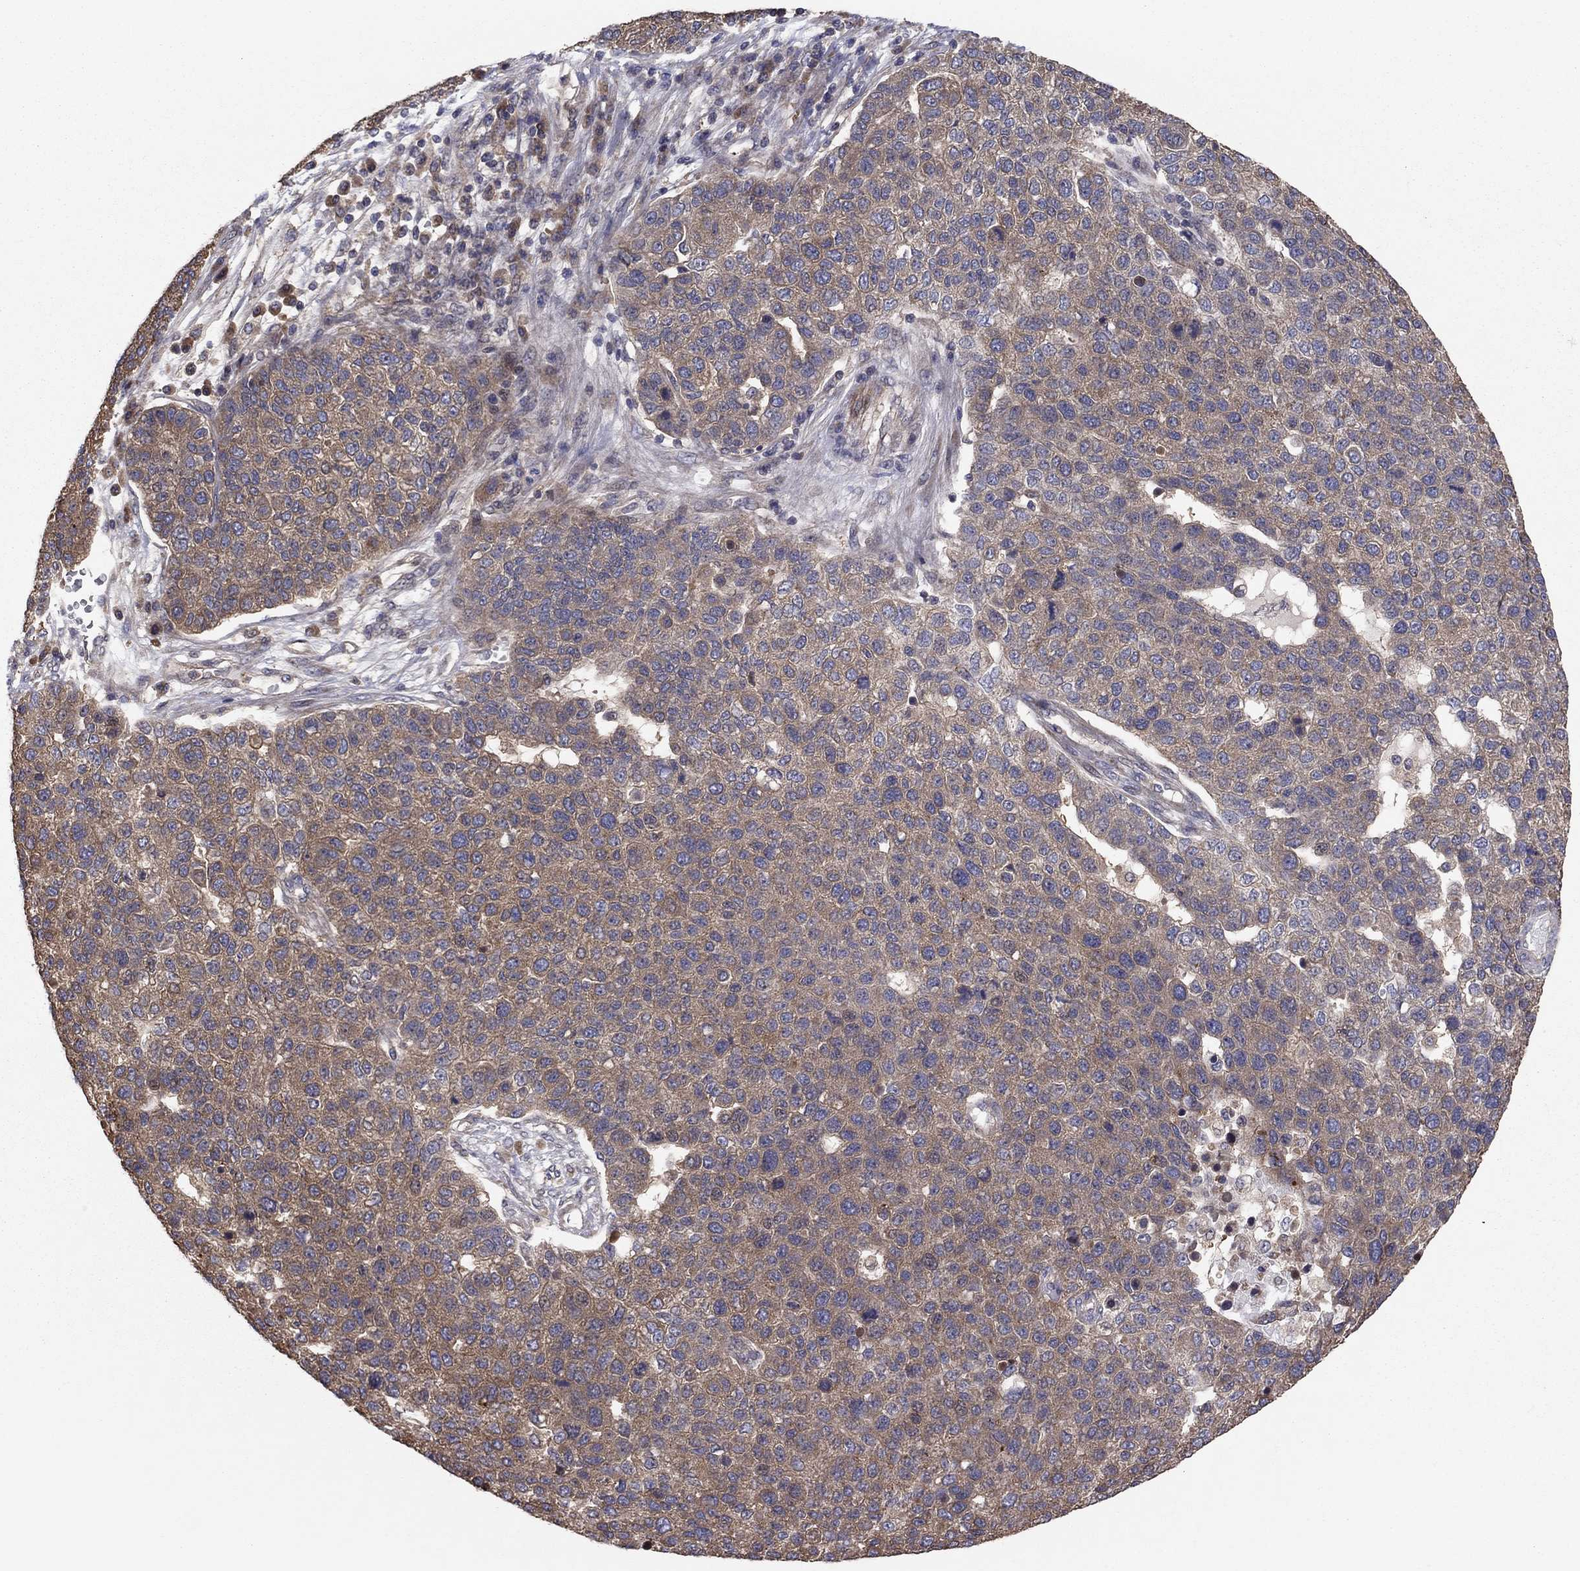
{"staining": {"intensity": "moderate", "quantity": "<25%", "location": "cytoplasmic/membranous"}, "tissue": "pancreatic cancer", "cell_type": "Tumor cells", "image_type": "cancer", "snomed": [{"axis": "morphology", "description": "Adenocarcinoma, NOS"}, {"axis": "topography", "description": "Pancreas"}], "caption": "Immunohistochemical staining of human pancreatic cancer shows low levels of moderate cytoplasmic/membranous protein expression in approximately <25% of tumor cells.", "gene": "BABAM2", "patient": {"sex": "female", "age": 61}}